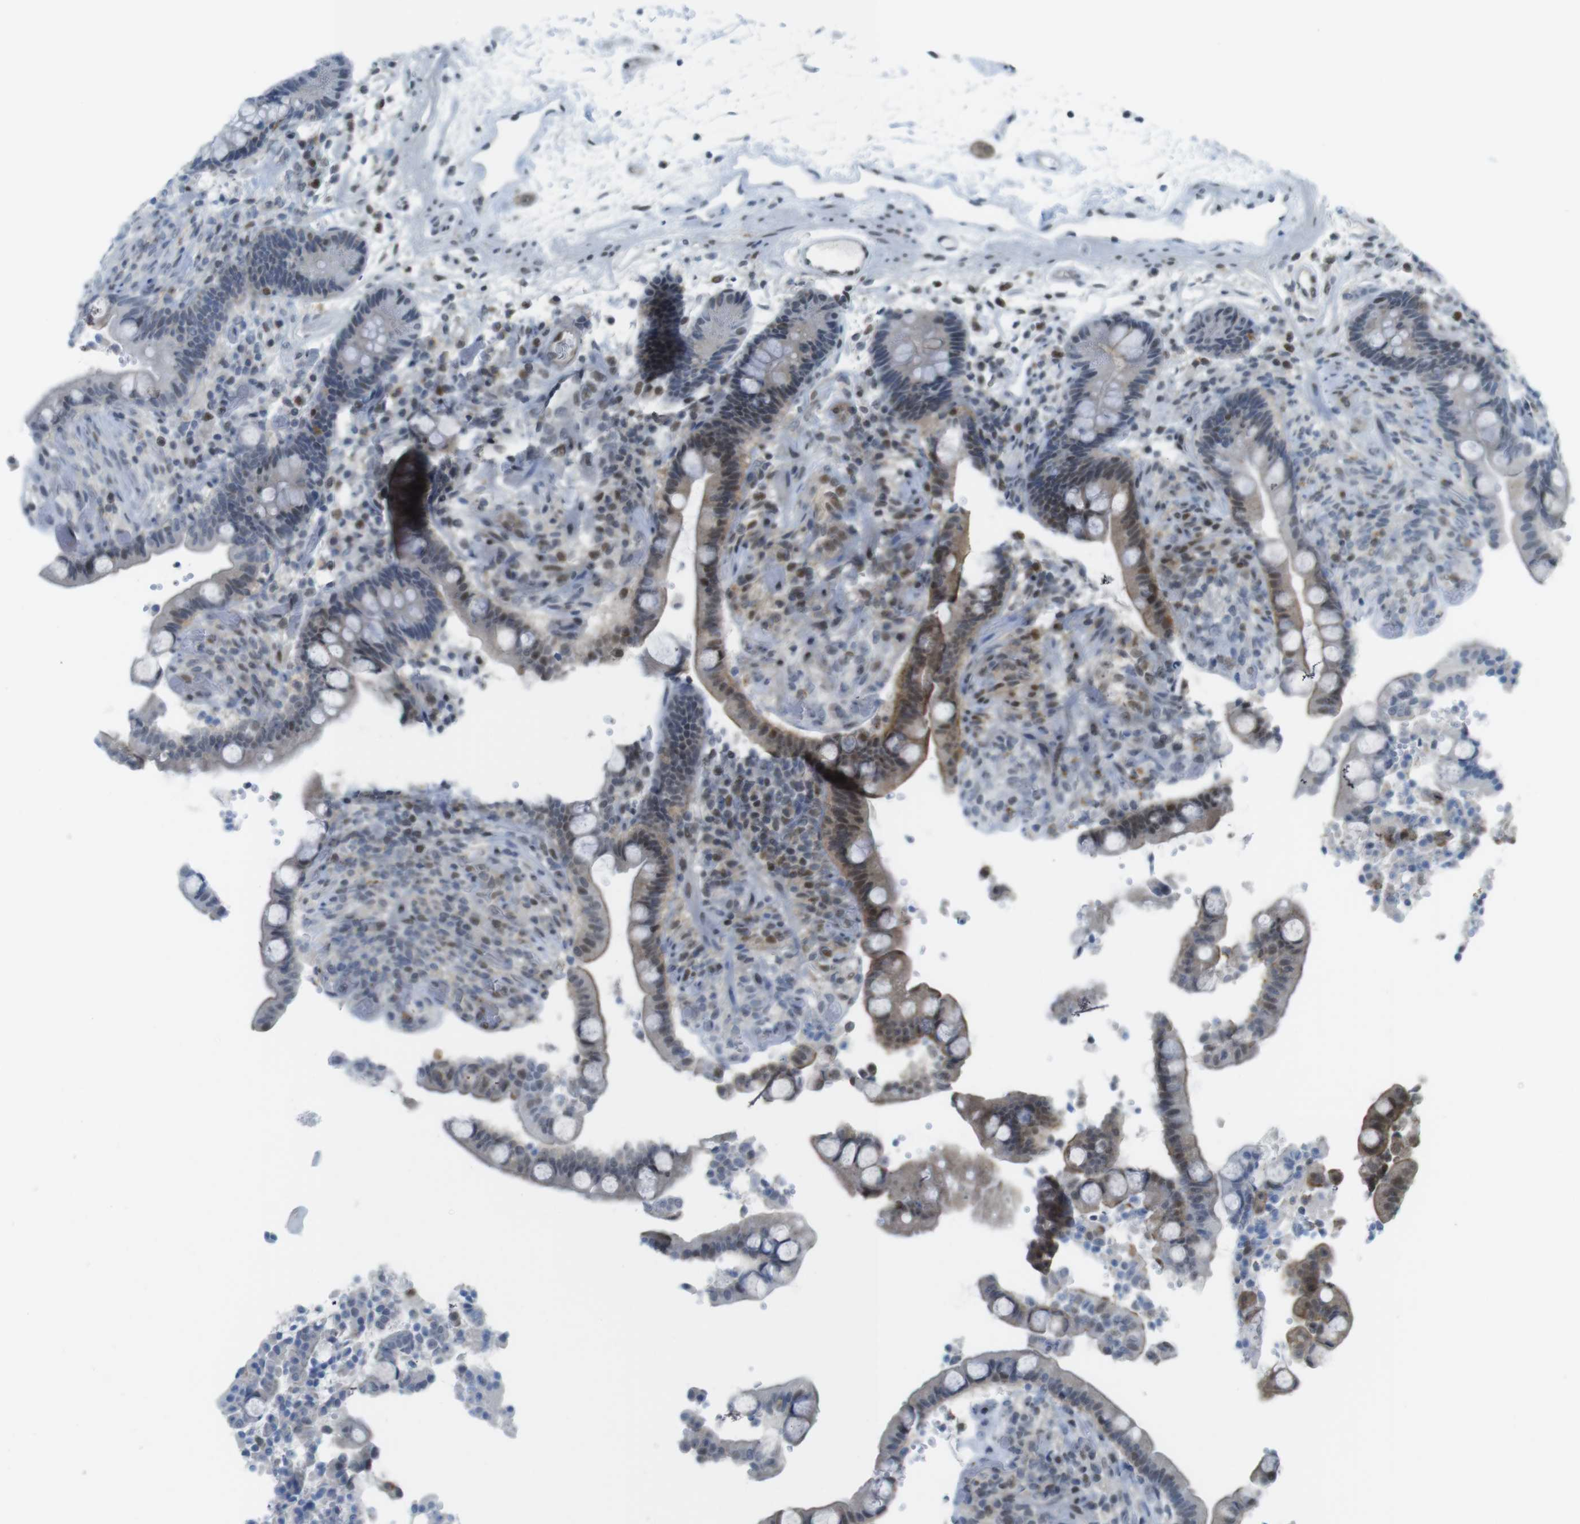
{"staining": {"intensity": "moderate", "quantity": ">75%", "location": "nuclear"}, "tissue": "colon", "cell_type": "Endothelial cells", "image_type": "normal", "snomed": [{"axis": "morphology", "description": "Normal tissue, NOS"}, {"axis": "topography", "description": "Colon"}], "caption": "An immunohistochemistry photomicrograph of unremarkable tissue is shown. Protein staining in brown labels moderate nuclear positivity in colon within endothelial cells.", "gene": "UBB", "patient": {"sex": "male", "age": 73}}